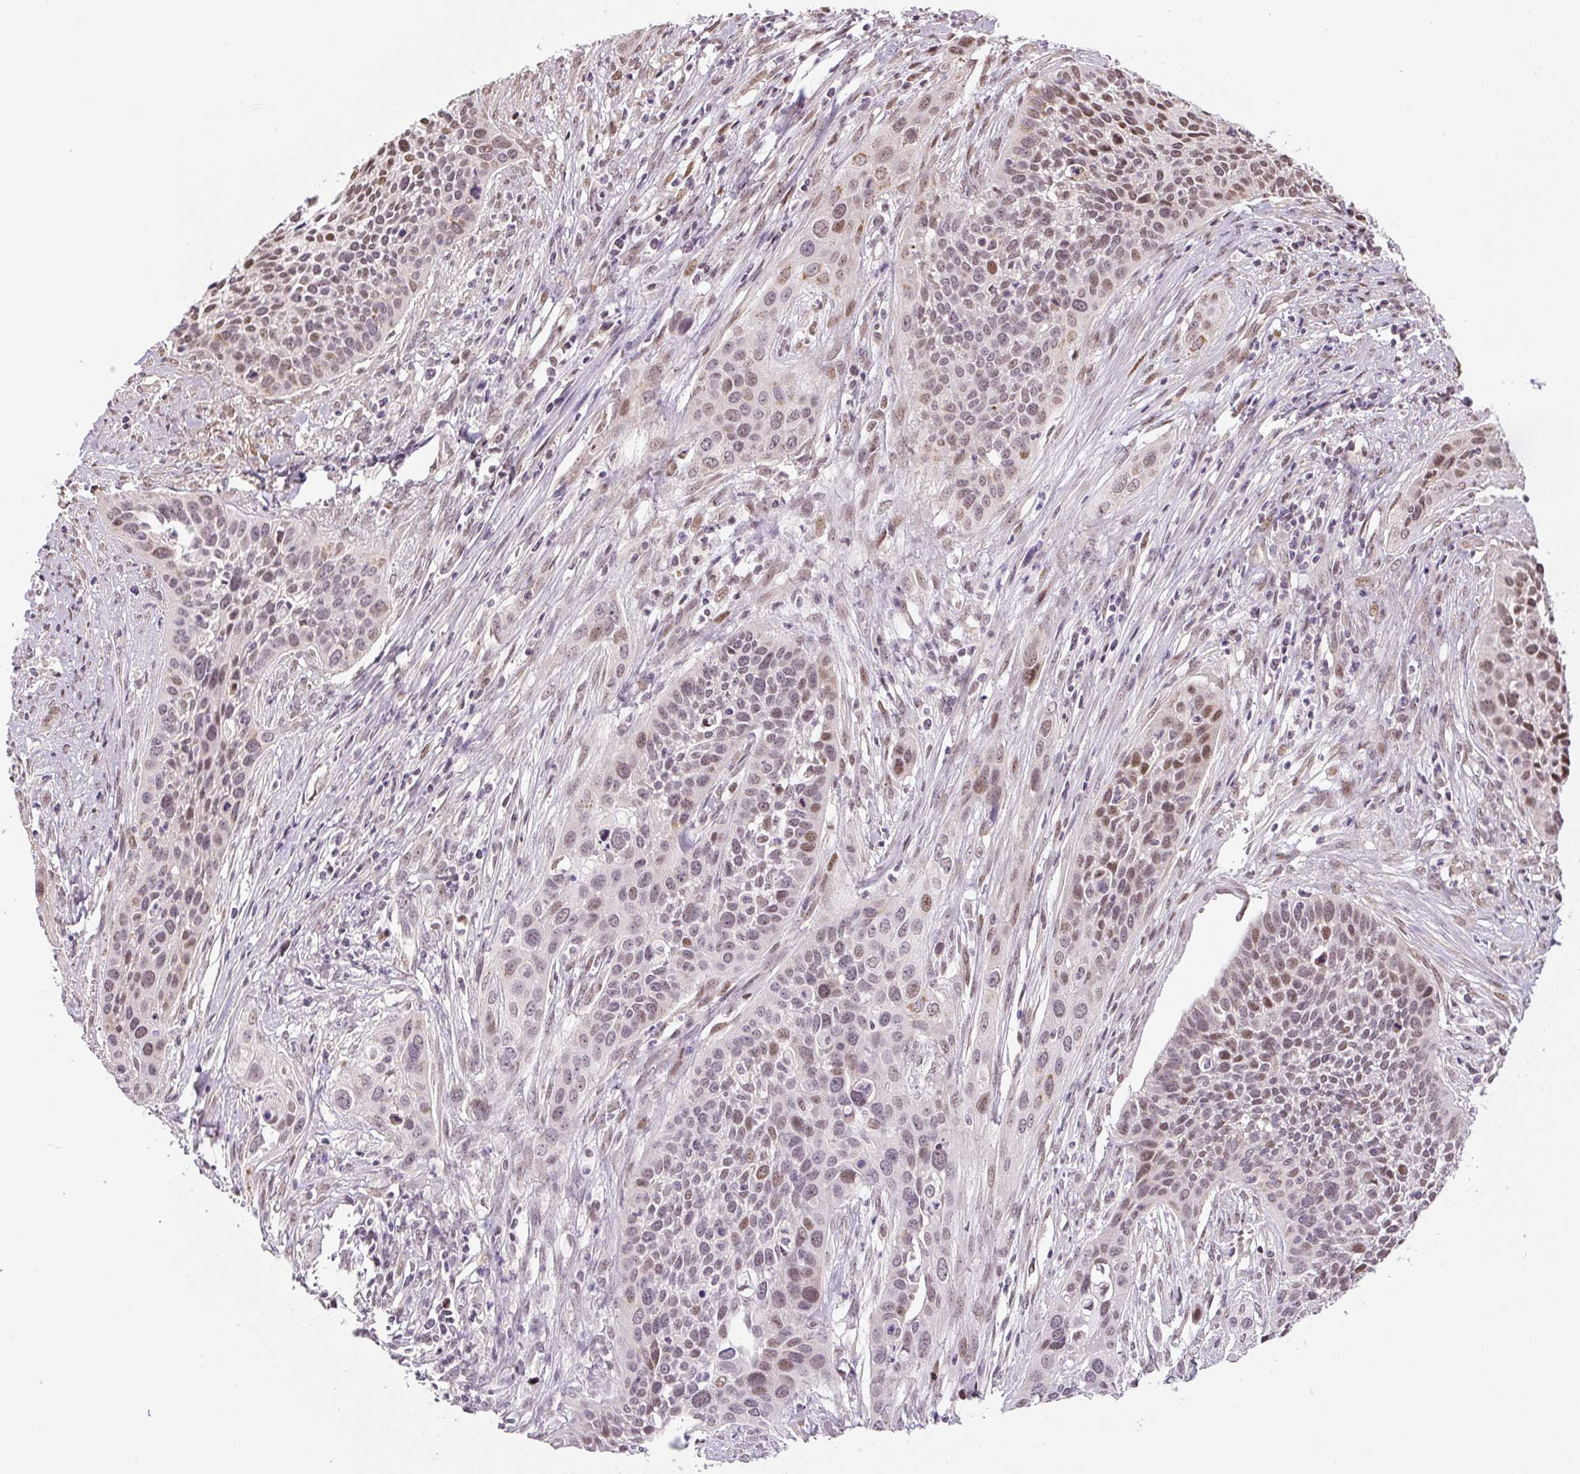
{"staining": {"intensity": "weak", "quantity": "25%-75%", "location": "nuclear"}, "tissue": "cervical cancer", "cell_type": "Tumor cells", "image_type": "cancer", "snomed": [{"axis": "morphology", "description": "Squamous cell carcinoma, NOS"}, {"axis": "topography", "description": "Cervix"}], "caption": "Brown immunohistochemical staining in squamous cell carcinoma (cervical) displays weak nuclear expression in approximately 25%-75% of tumor cells.", "gene": "TCFL5", "patient": {"sex": "female", "age": 34}}